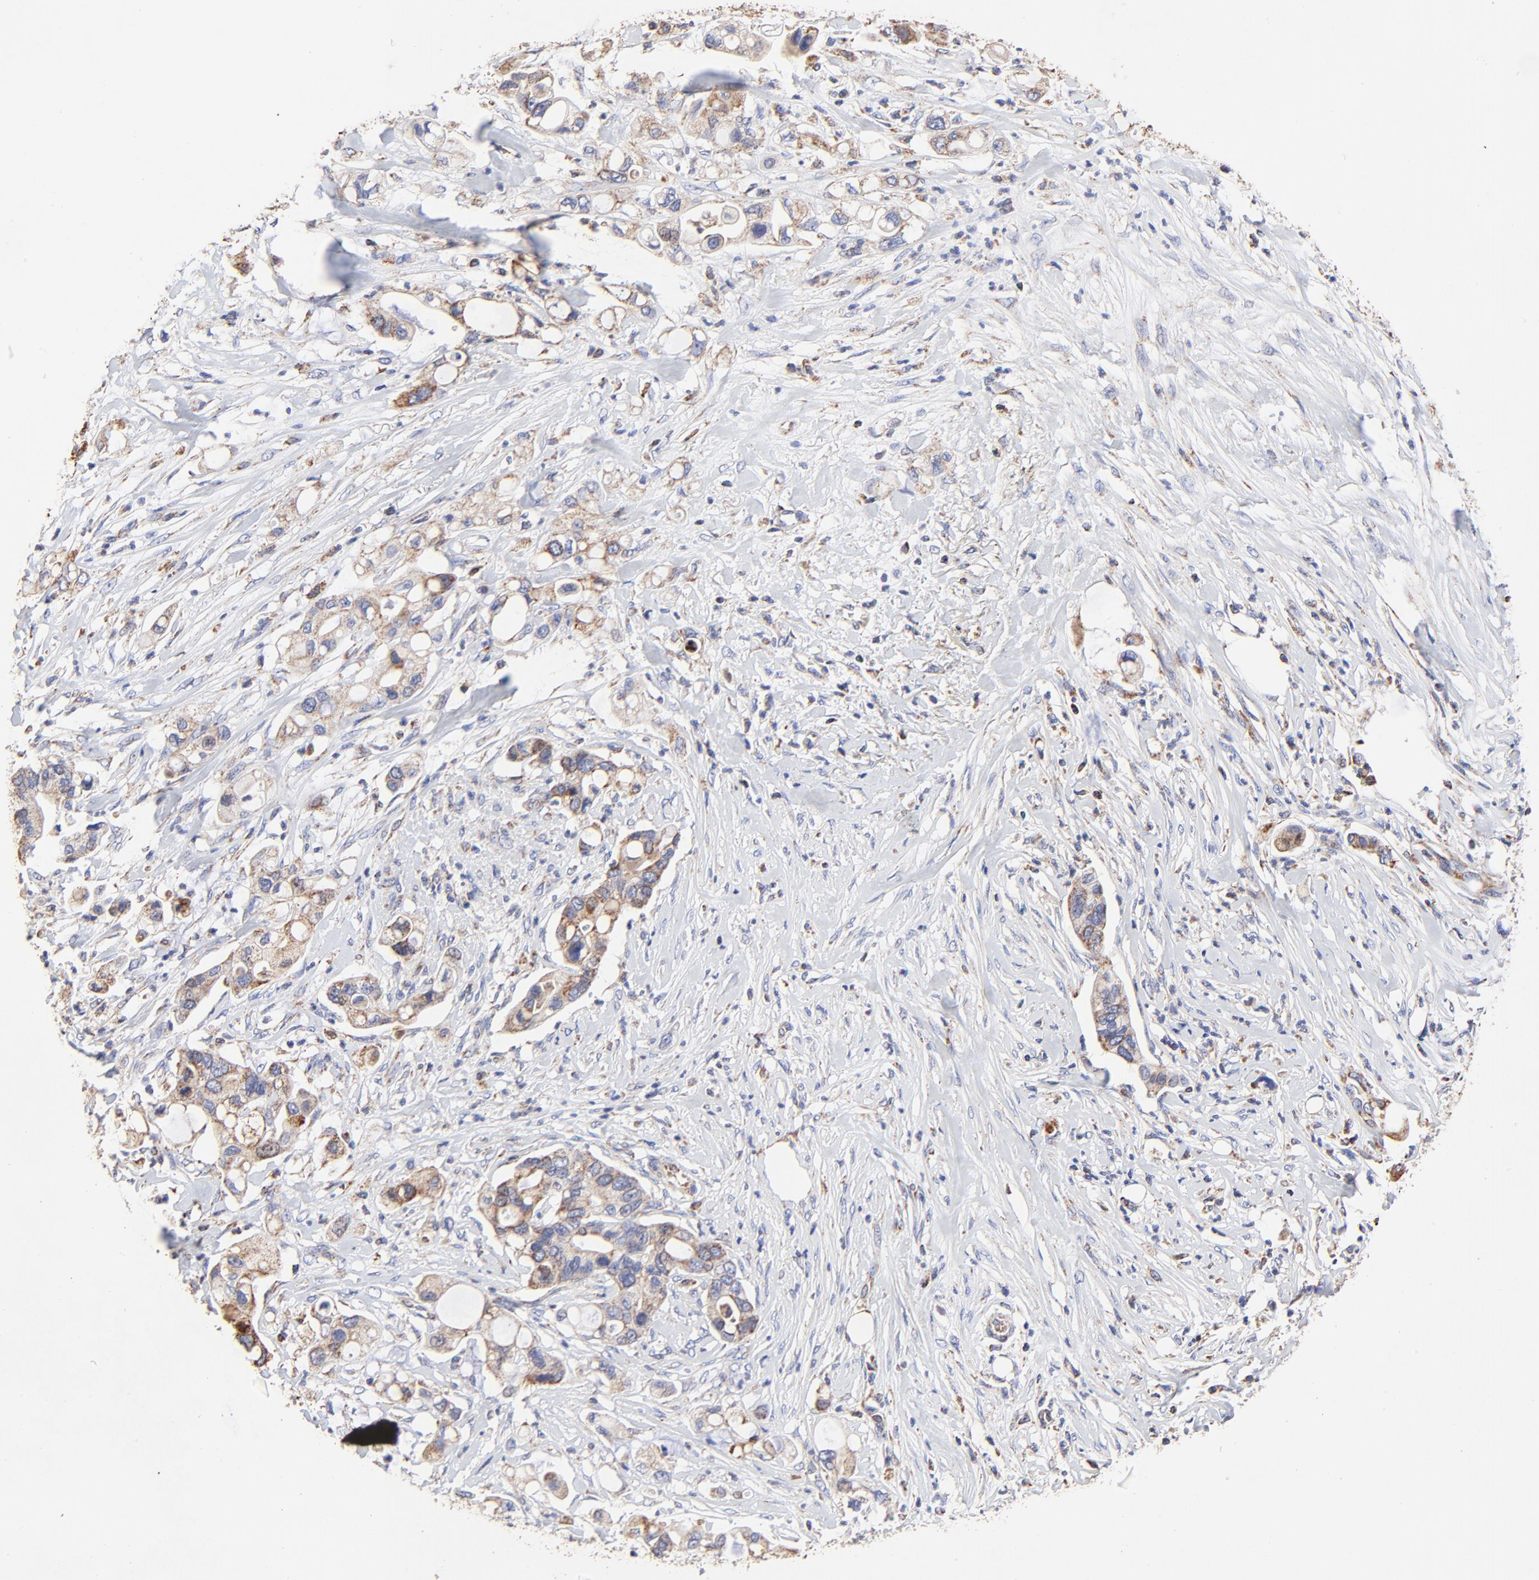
{"staining": {"intensity": "moderate", "quantity": ">75%", "location": "cytoplasmic/membranous"}, "tissue": "pancreatic cancer", "cell_type": "Tumor cells", "image_type": "cancer", "snomed": [{"axis": "morphology", "description": "Adenocarcinoma, NOS"}, {"axis": "topography", "description": "Pancreas"}], "caption": "An image of adenocarcinoma (pancreatic) stained for a protein demonstrates moderate cytoplasmic/membranous brown staining in tumor cells.", "gene": "SSBP1", "patient": {"sex": "male", "age": 70}}